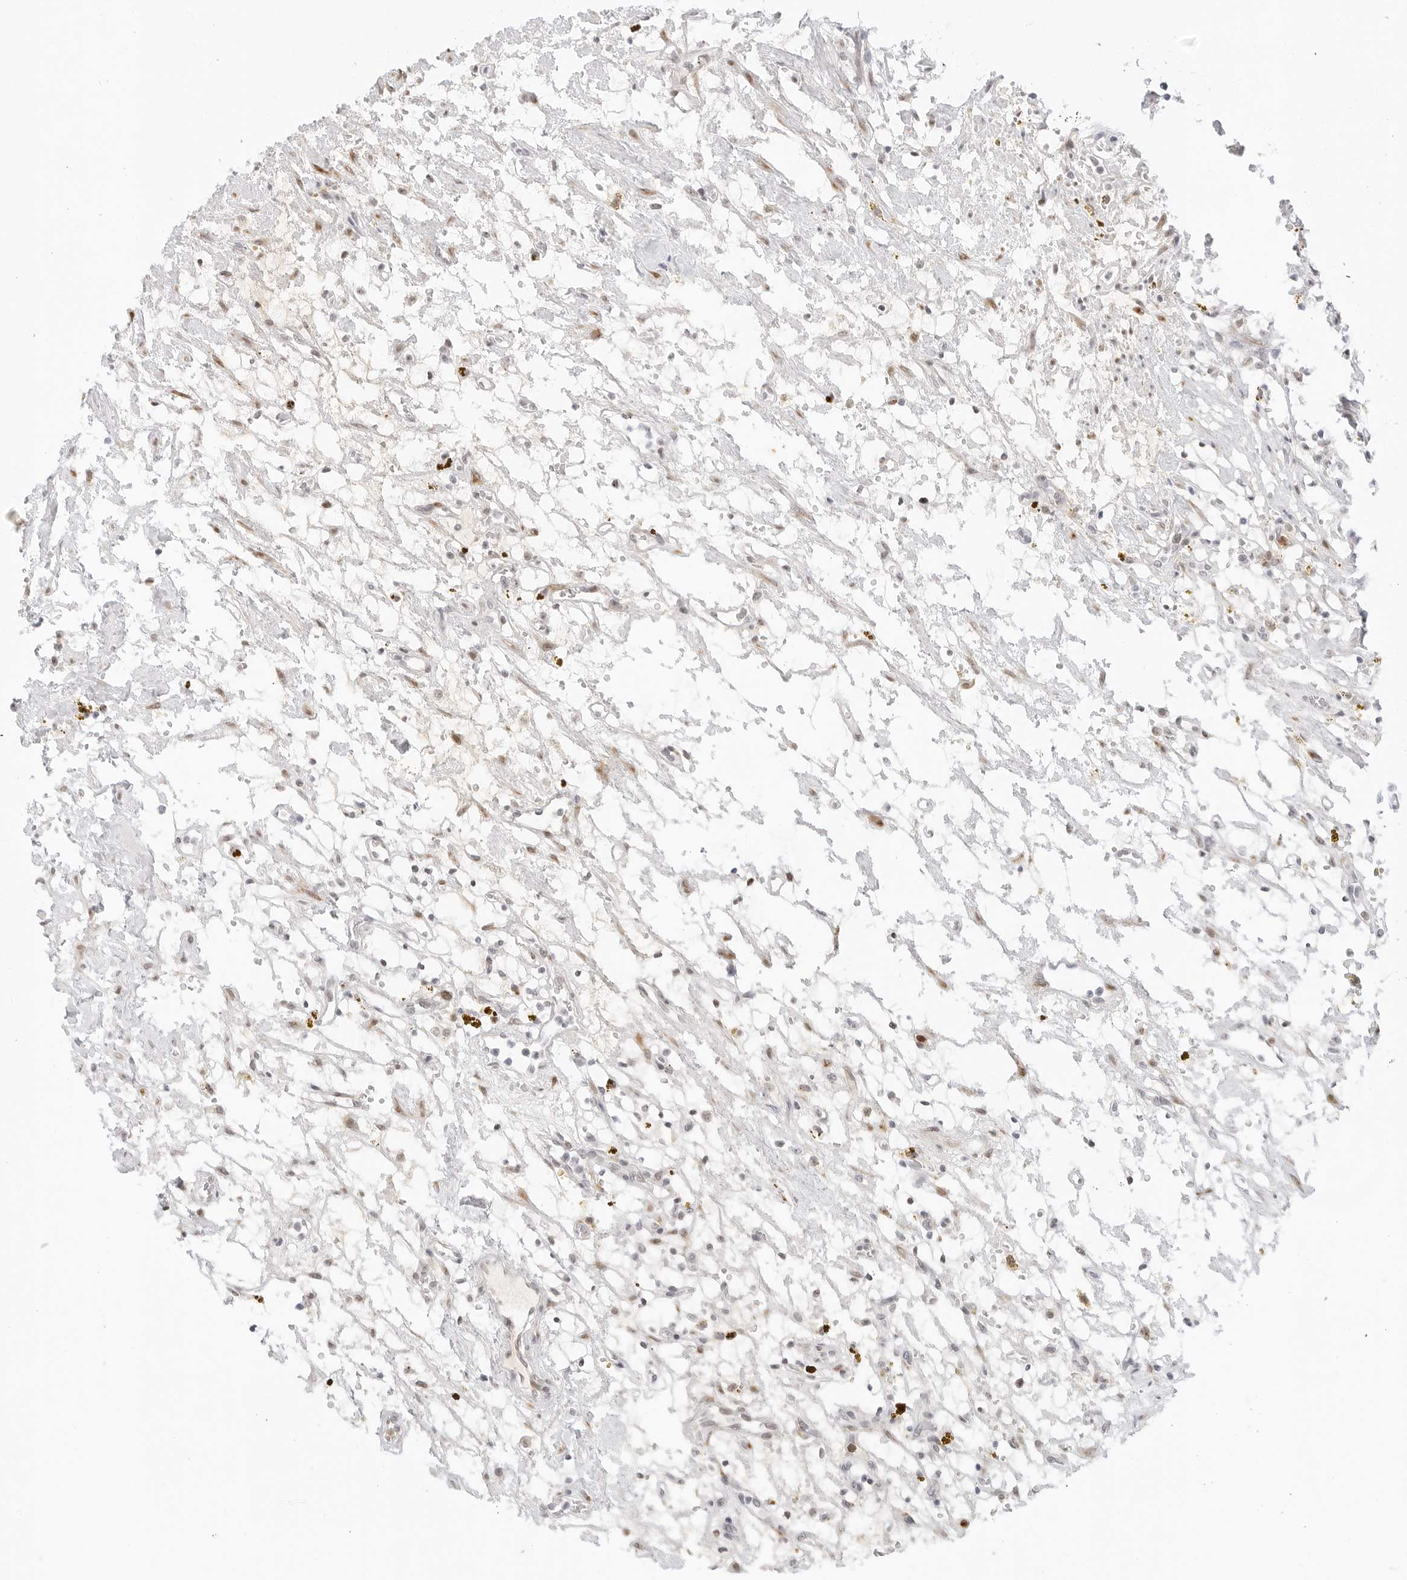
{"staining": {"intensity": "negative", "quantity": "none", "location": "none"}, "tissue": "renal cancer", "cell_type": "Tumor cells", "image_type": "cancer", "snomed": [{"axis": "morphology", "description": "Adenocarcinoma, NOS"}, {"axis": "topography", "description": "Kidney"}], "caption": "High magnification brightfield microscopy of renal adenocarcinoma stained with DAB (brown) and counterstained with hematoxylin (blue): tumor cells show no significant expression. (Brightfield microscopy of DAB (3,3'-diaminobenzidine) immunohistochemistry at high magnification).", "gene": "HIPK3", "patient": {"sex": "female", "age": 69}}